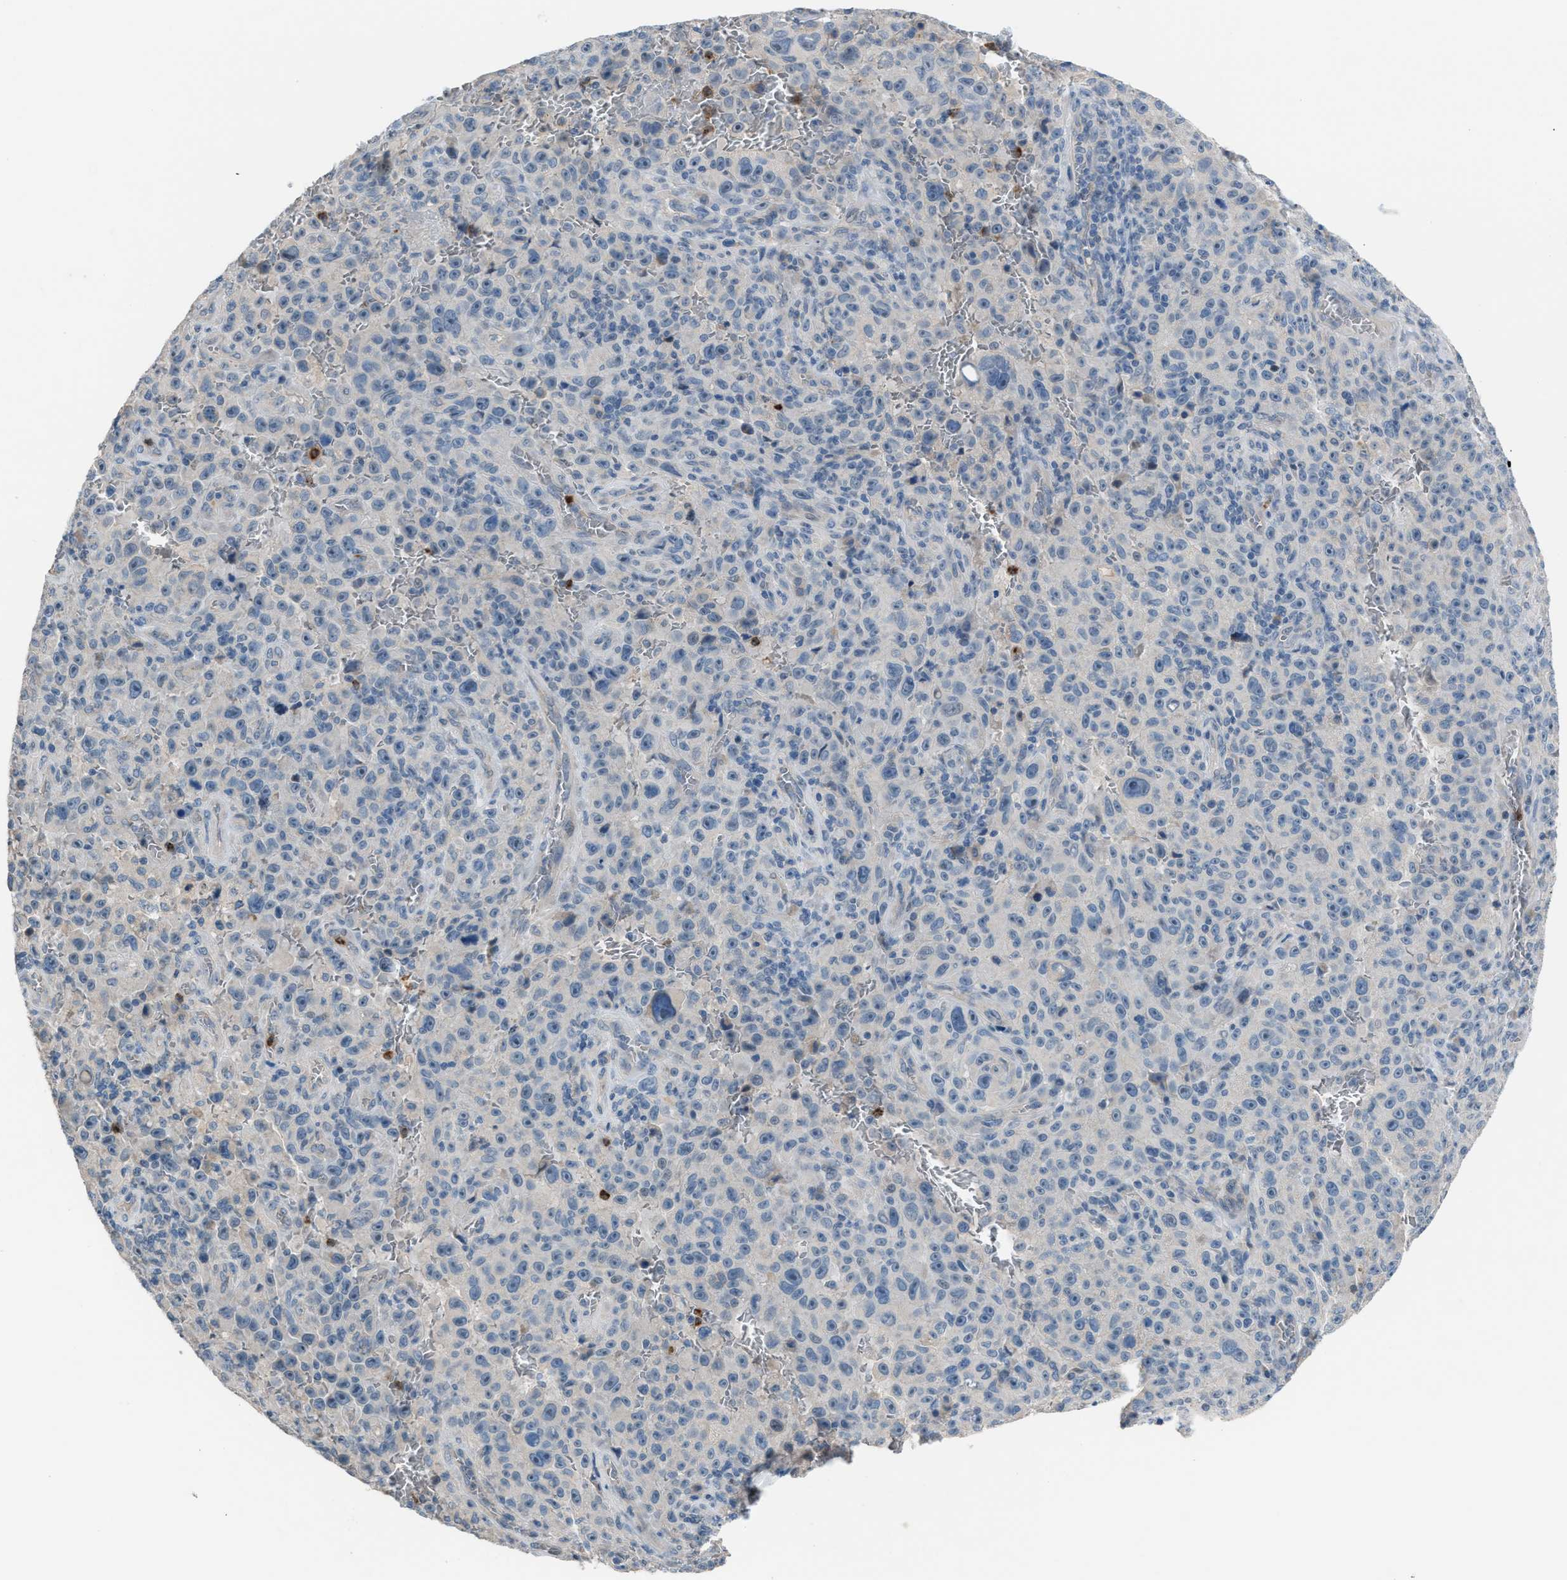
{"staining": {"intensity": "negative", "quantity": "none", "location": "none"}, "tissue": "melanoma", "cell_type": "Tumor cells", "image_type": "cancer", "snomed": [{"axis": "morphology", "description": "Malignant melanoma, NOS"}, {"axis": "topography", "description": "Skin"}], "caption": "Immunohistochemistry (IHC) micrograph of malignant melanoma stained for a protein (brown), which displays no positivity in tumor cells. (DAB (3,3'-diaminobenzidine) IHC, high magnification).", "gene": "CFAP77", "patient": {"sex": "female", "age": 82}}